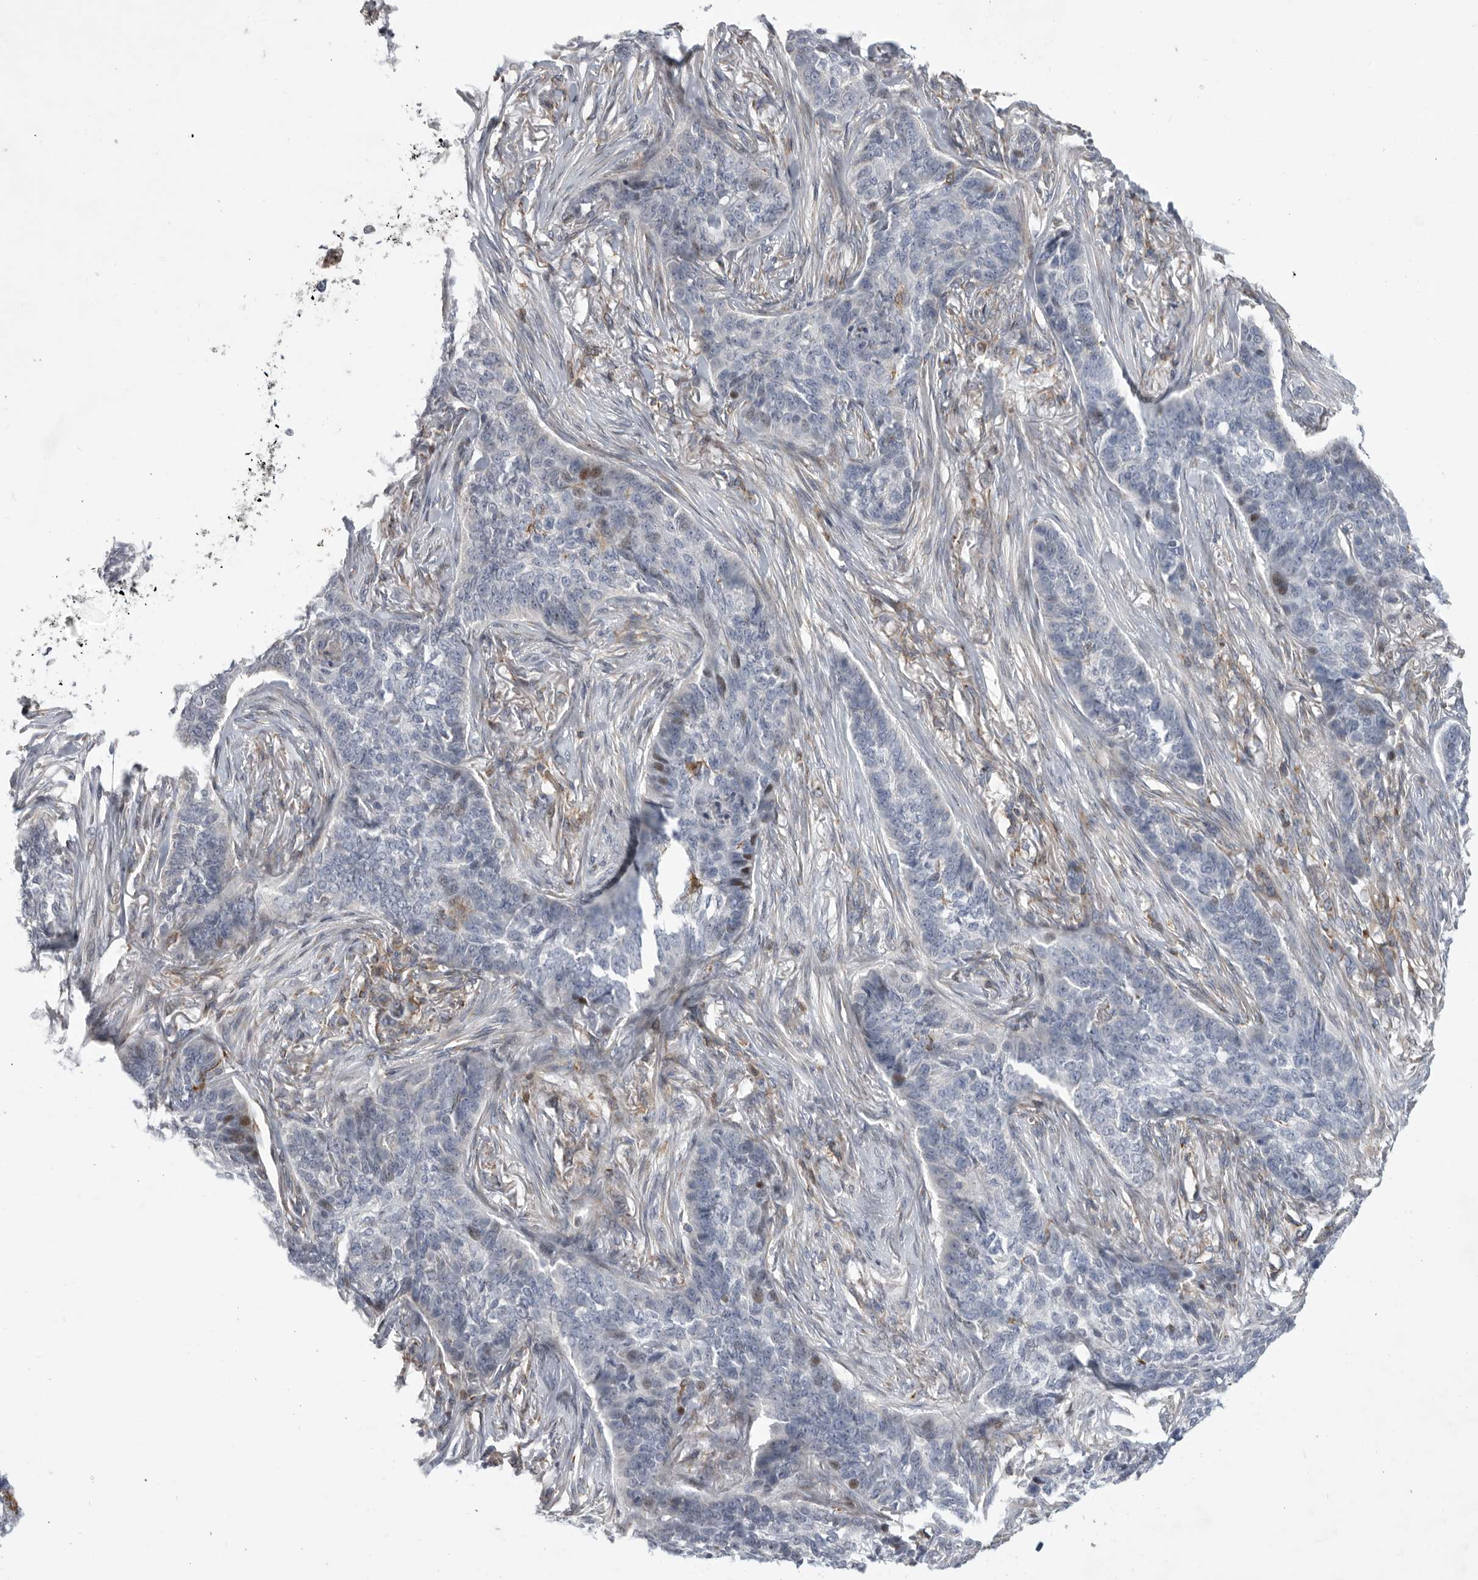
{"staining": {"intensity": "weak", "quantity": "<25%", "location": "nuclear"}, "tissue": "skin cancer", "cell_type": "Tumor cells", "image_type": "cancer", "snomed": [{"axis": "morphology", "description": "Basal cell carcinoma"}, {"axis": "topography", "description": "Skin"}], "caption": "IHC photomicrograph of skin cancer stained for a protein (brown), which reveals no staining in tumor cells.", "gene": "MPZL1", "patient": {"sex": "male", "age": 85}}